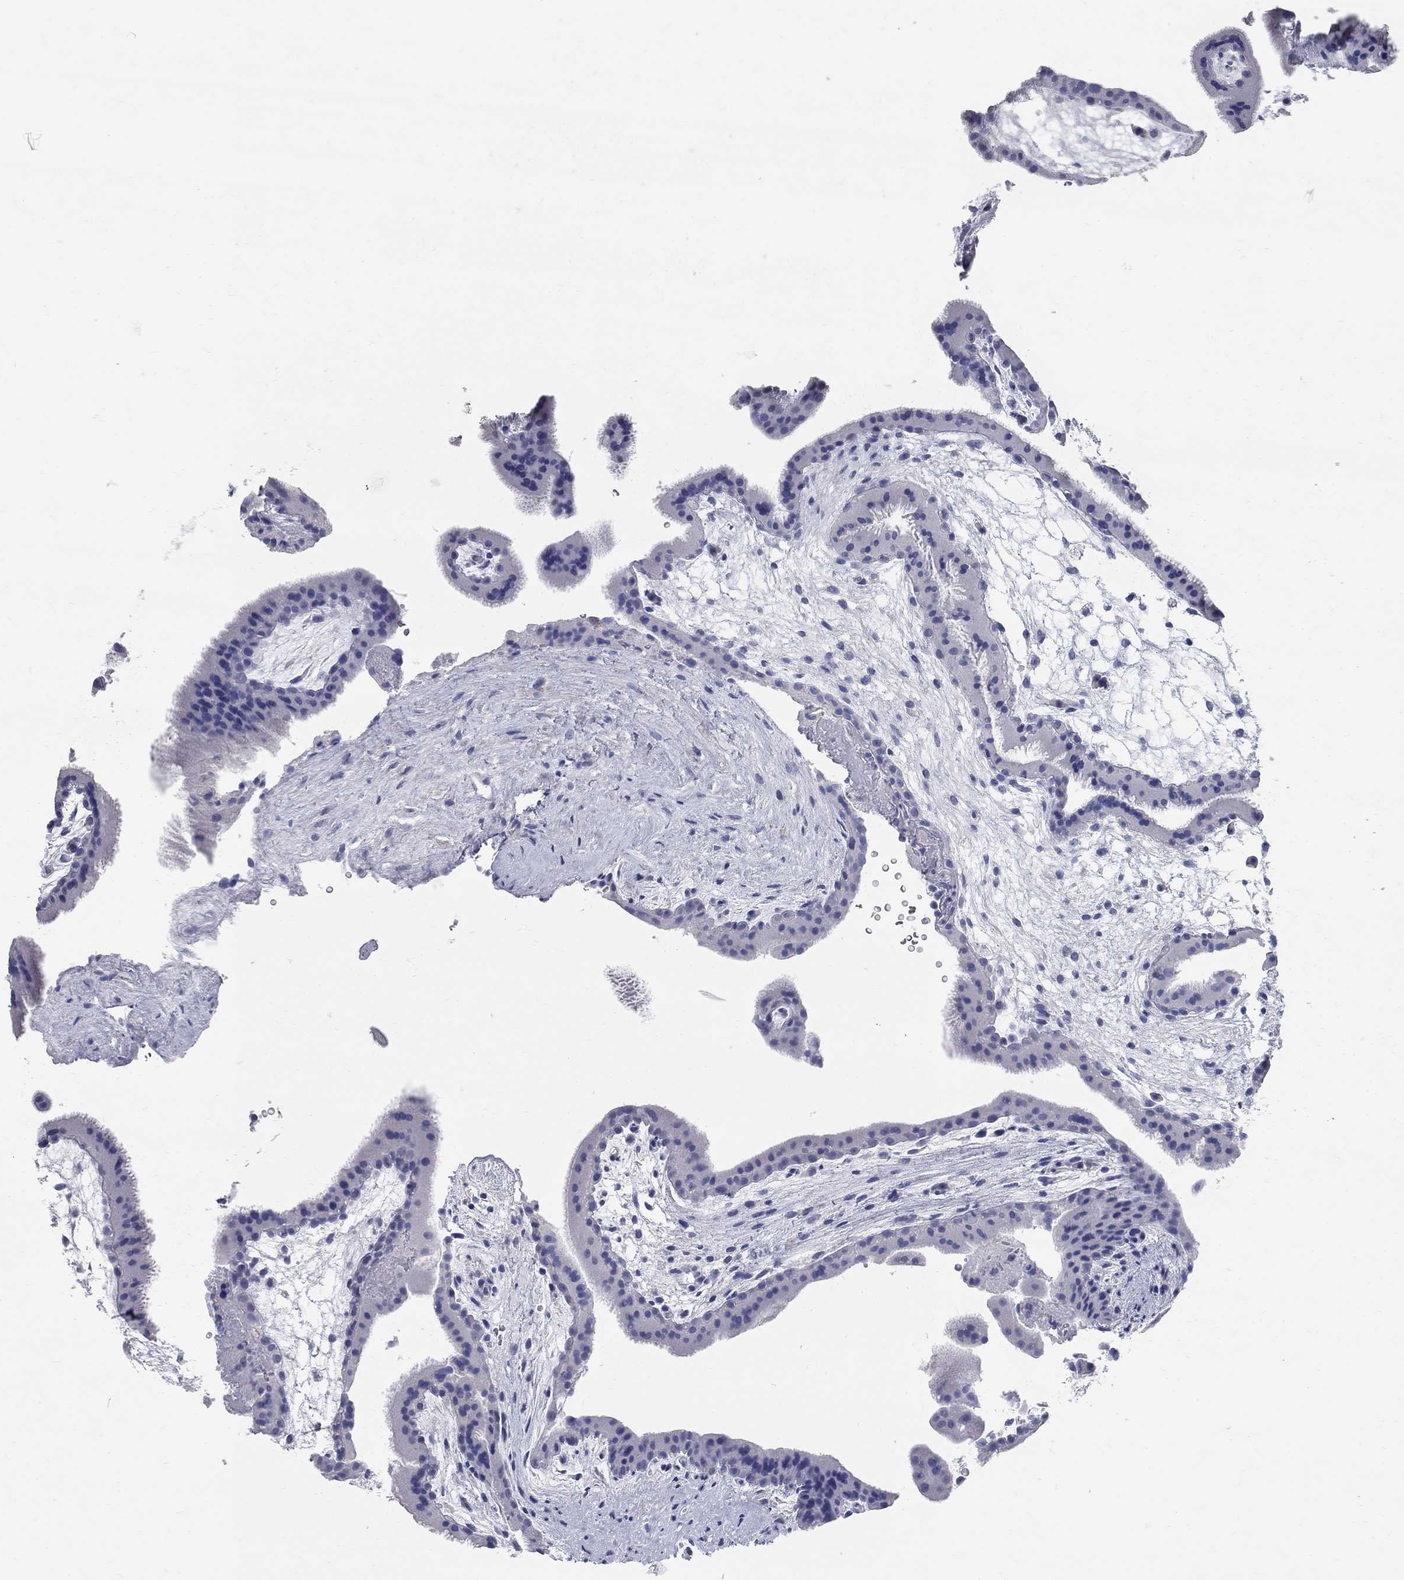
{"staining": {"intensity": "negative", "quantity": "none", "location": "none"}, "tissue": "placenta", "cell_type": "Decidual cells", "image_type": "normal", "snomed": [{"axis": "morphology", "description": "Normal tissue, NOS"}, {"axis": "topography", "description": "Placenta"}], "caption": "The image exhibits no significant staining in decidual cells of placenta.", "gene": "AOX1", "patient": {"sex": "female", "age": 19}}